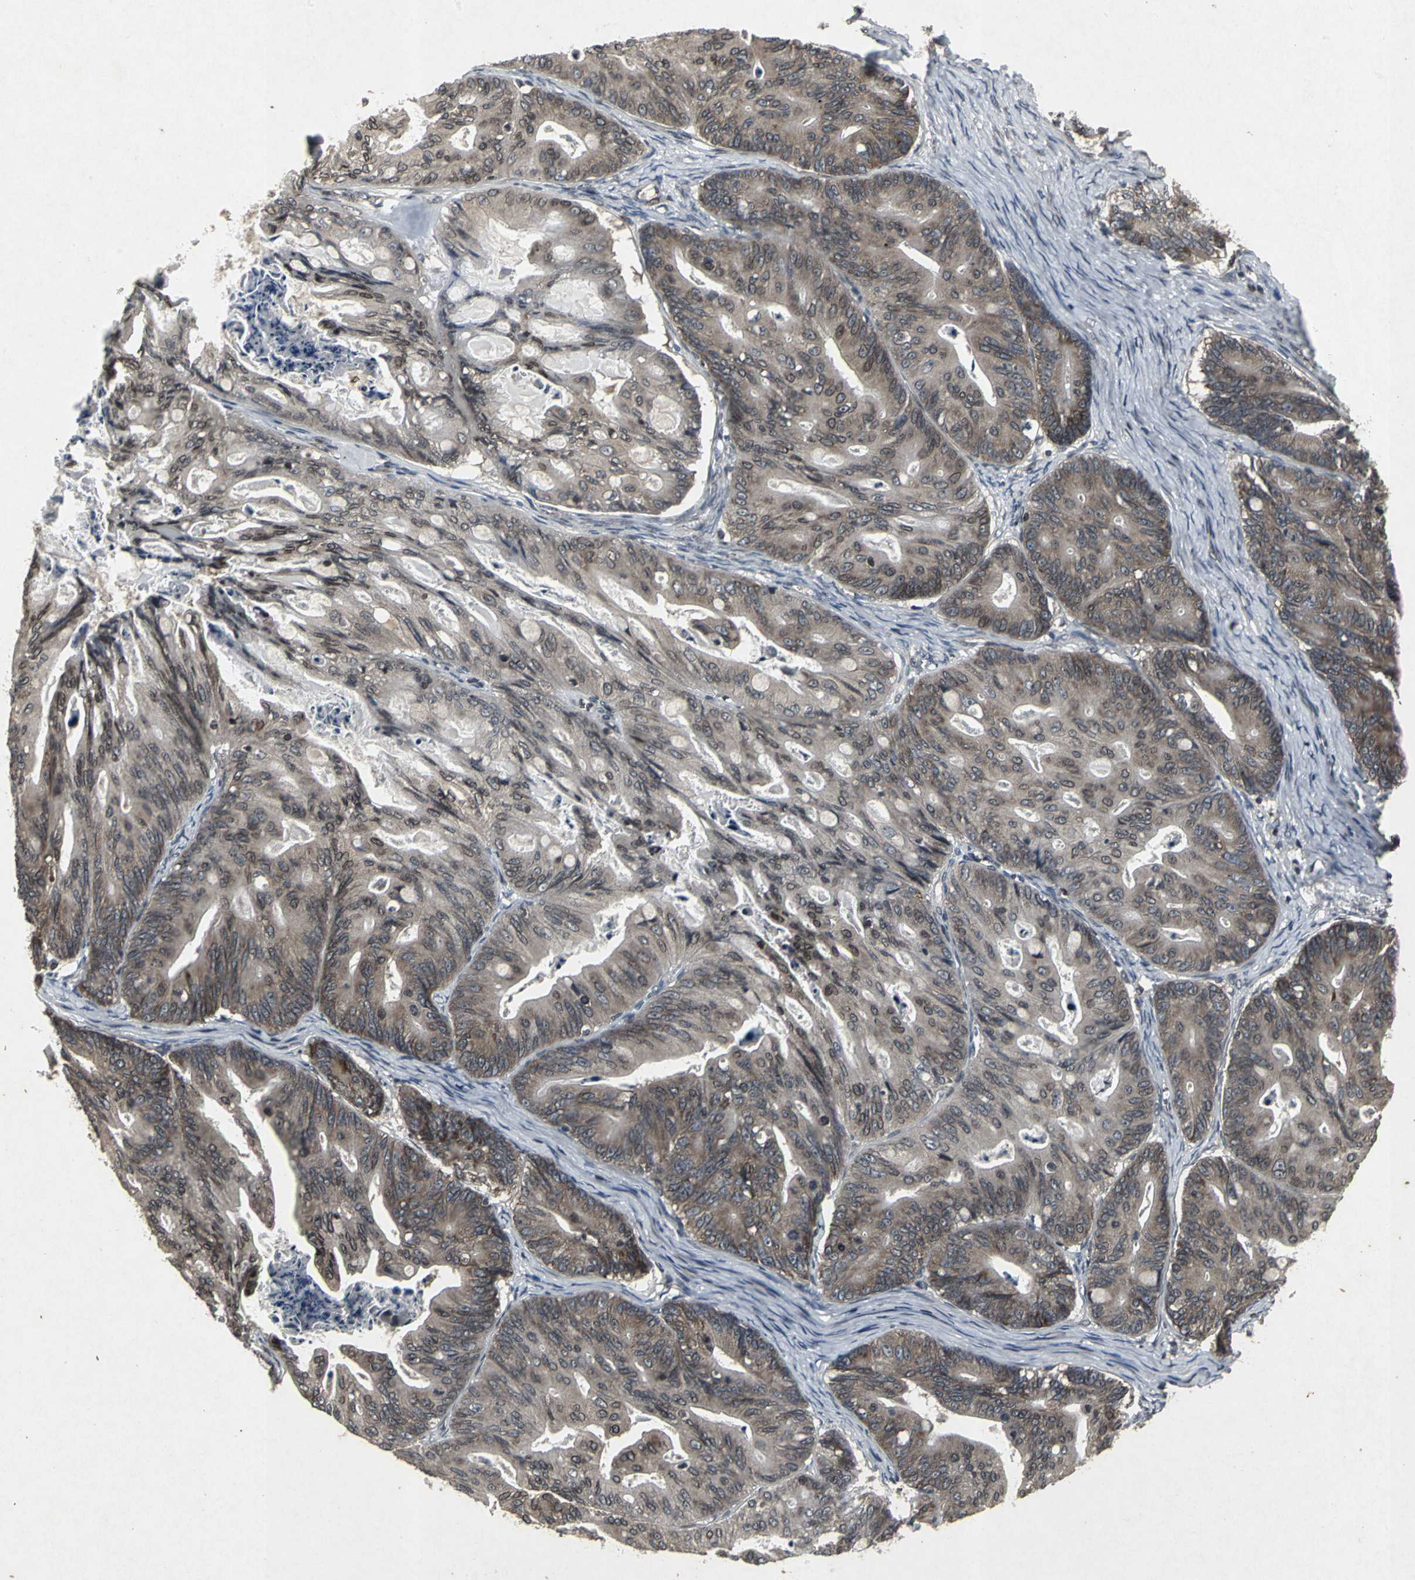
{"staining": {"intensity": "moderate", "quantity": ">75%", "location": "cytoplasmic/membranous"}, "tissue": "ovarian cancer", "cell_type": "Tumor cells", "image_type": "cancer", "snomed": [{"axis": "morphology", "description": "Cystadenocarcinoma, mucinous, NOS"}, {"axis": "topography", "description": "Ovary"}], "caption": "Immunohistochemical staining of ovarian mucinous cystadenocarcinoma exhibits moderate cytoplasmic/membranous protein positivity in about >75% of tumor cells. The staining is performed using DAB brown chromogen to label protein expression. The nuclei are counter-stained blue using hematoxylin.", "gene": "SH2B3", "patient": {"sex": "female", "age": 36}}